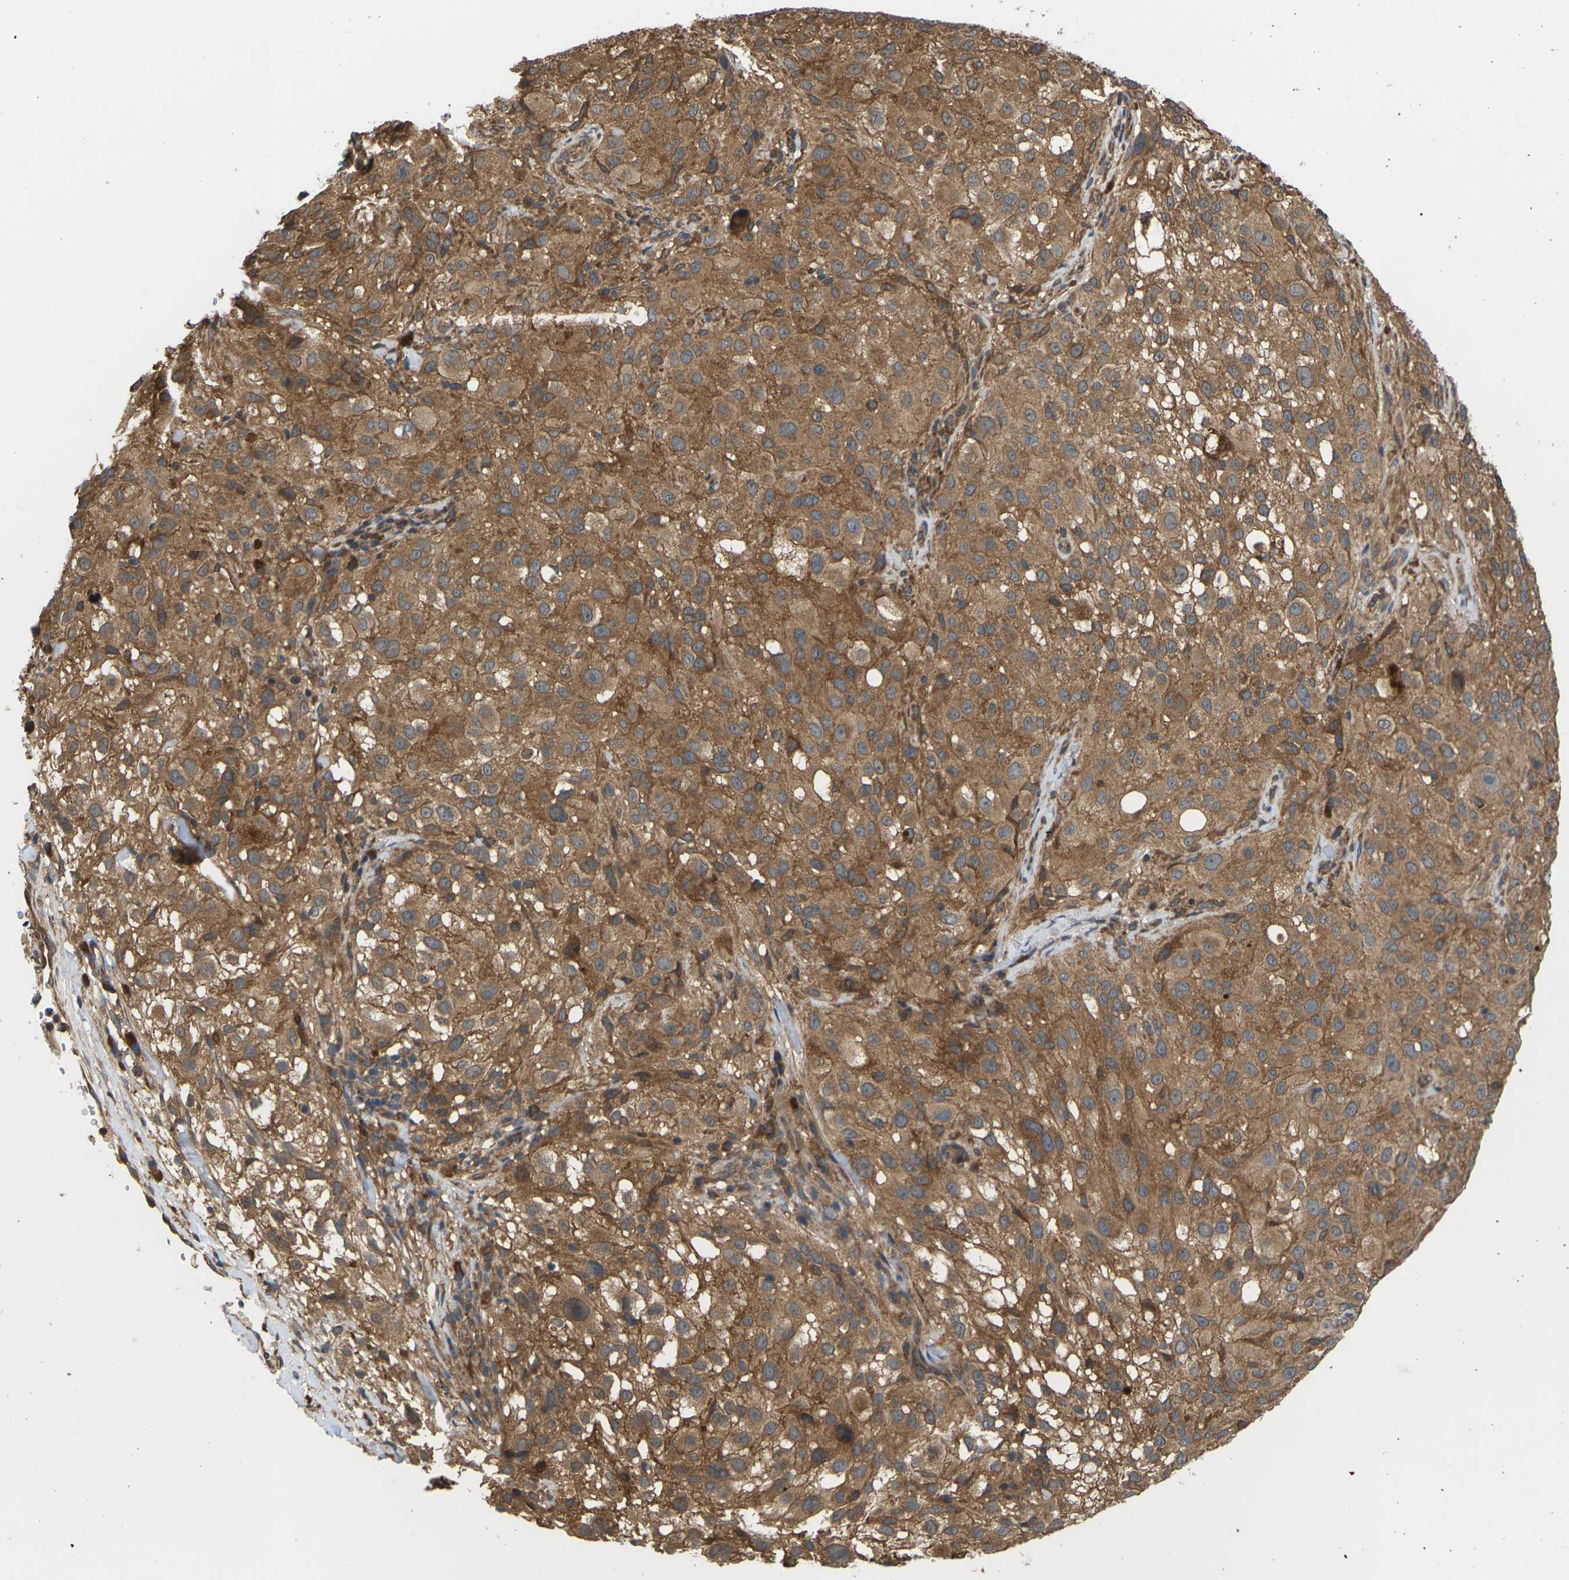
{"staining": {"intensity": "moderate", "quantity": ">75%", "location": "cytoplasmic/membranous"}, "tissue": "melanoma", "cell_type": "Tumor cells", "image_type": "cancer", "snomed": [{"axis": "morphology", "description": "Necrosis, NOS"}, {"axis": "morphology", "description": "Malignant melanoma, NOS"}, {"axis": "topography", "description": "Skin"}], "caption": "This is an image of immunohistochemistry staining of malignant melanoma, which shows moderate staining in the cytoplasmic/membranous of tumor cells.", "gene": "NRAS", "patient": {"sex": "female", "age": 87}}